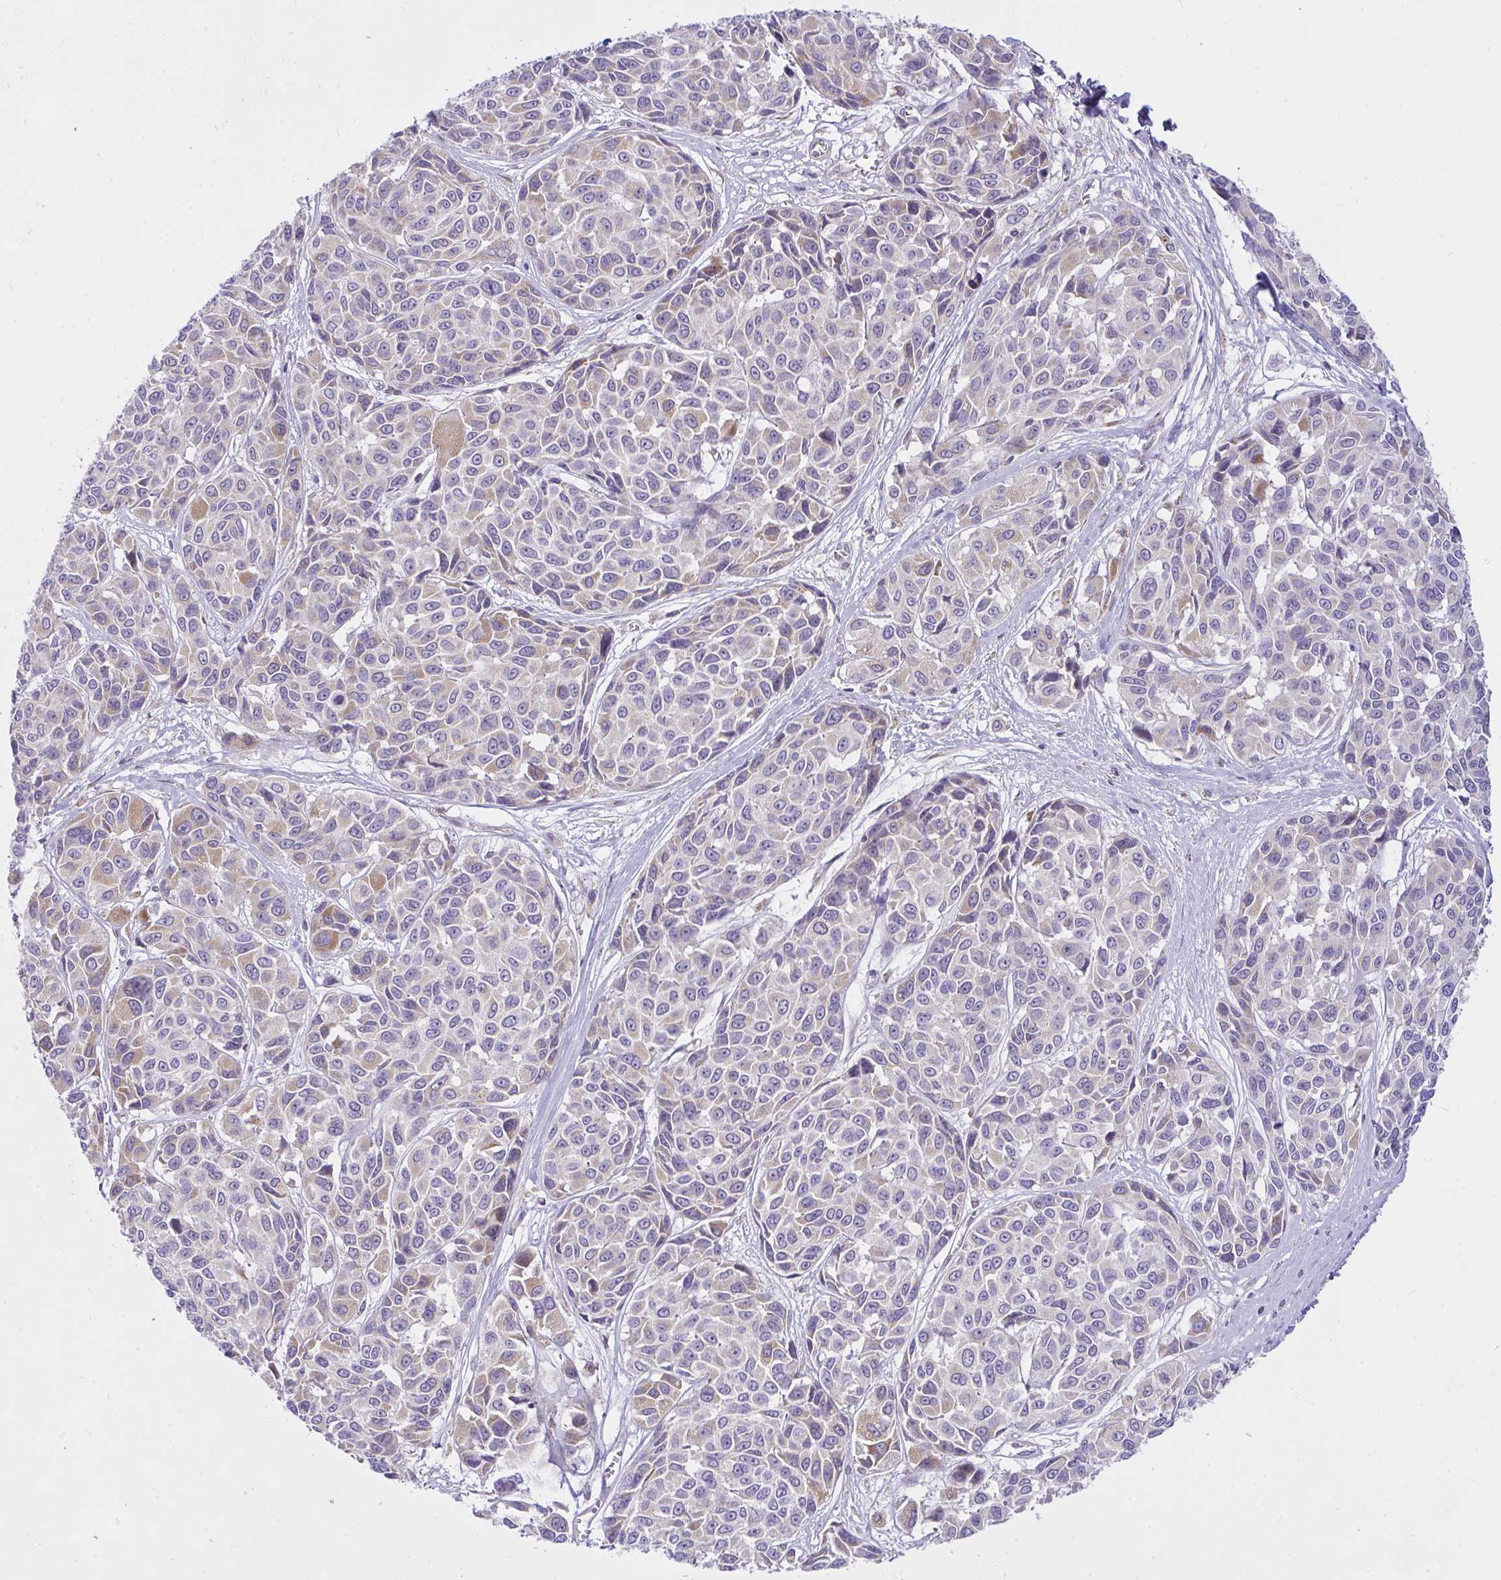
{"staining": {"intensity": "moderate", "quantity": "<25%", "location": "cytoplasmic/membranous"}, "tissue": "melanoma", "cell_type": "Tumor cells", "image_type": "cancer", "snomed": [{"axis": "morphology", "description": "Malignant melanoma, NOS"}, {"axis": "topography", "description": "Skin"}], "caption": "Malignant melanoma tissue displays moderate cytoplasmic/membranous staining in about <25% of tumor cells, visualized by immunohistochemistry.", "gene": "CEP63", "patient": {"sex": "female", "age": 66}}